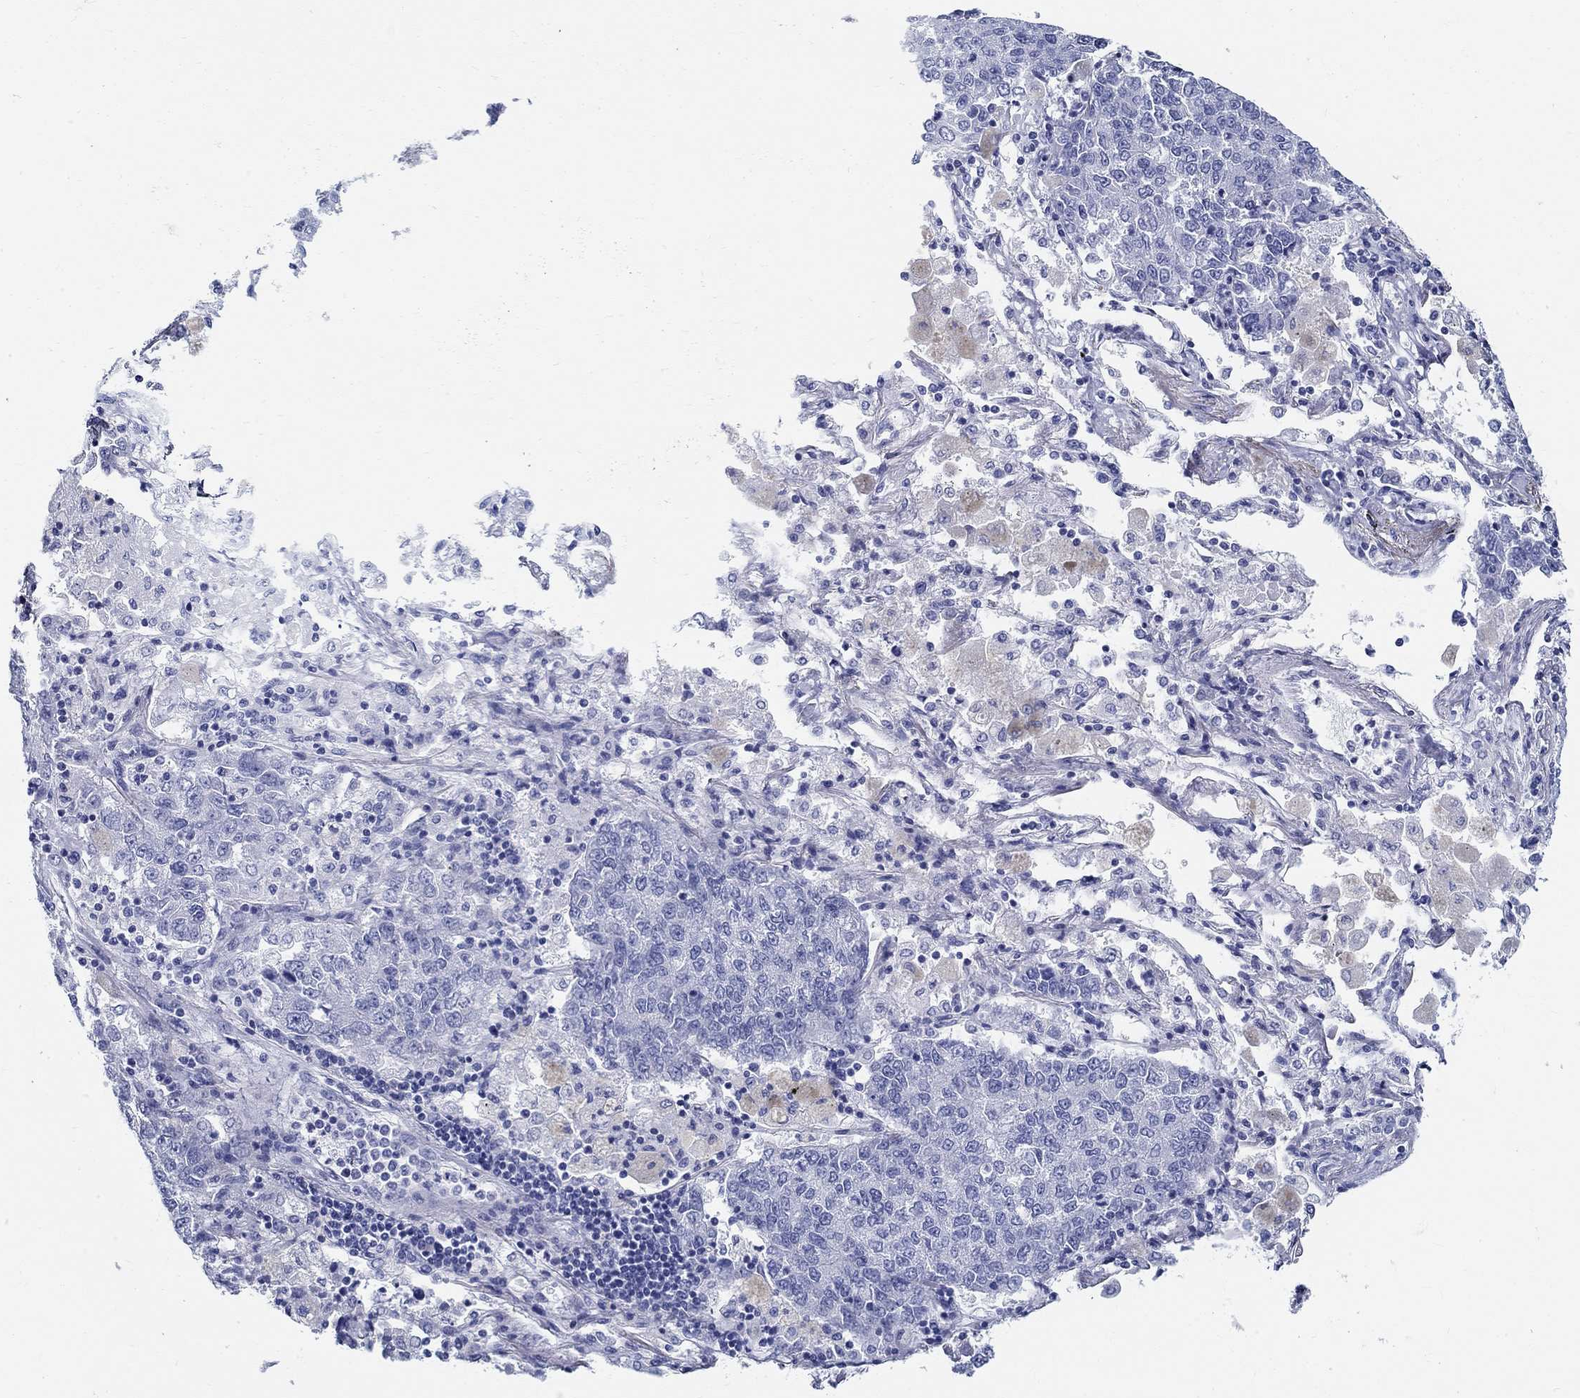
{"staining": {"intensity": "negative", "quantity": "none", "location": "none"}, "tissue": "lung cancer", "cell_type": "Tumor cells", "image_type": "cancer", "snomed": [{"axis": "morphology", "description": "Adenocarcinoma, NOS"}, {"axis": "topography", "description": "Lung"}], "caption": "High magnification brightfield microscopy of lung cancer stained with DAB (3,3'-diaminobenzidine) (brown) and counterstained with hematoxylin (blue): tumor cells show no significant positivity.", "gene": "CRYGS", "patient": {"sex": "male", "age": 49}}